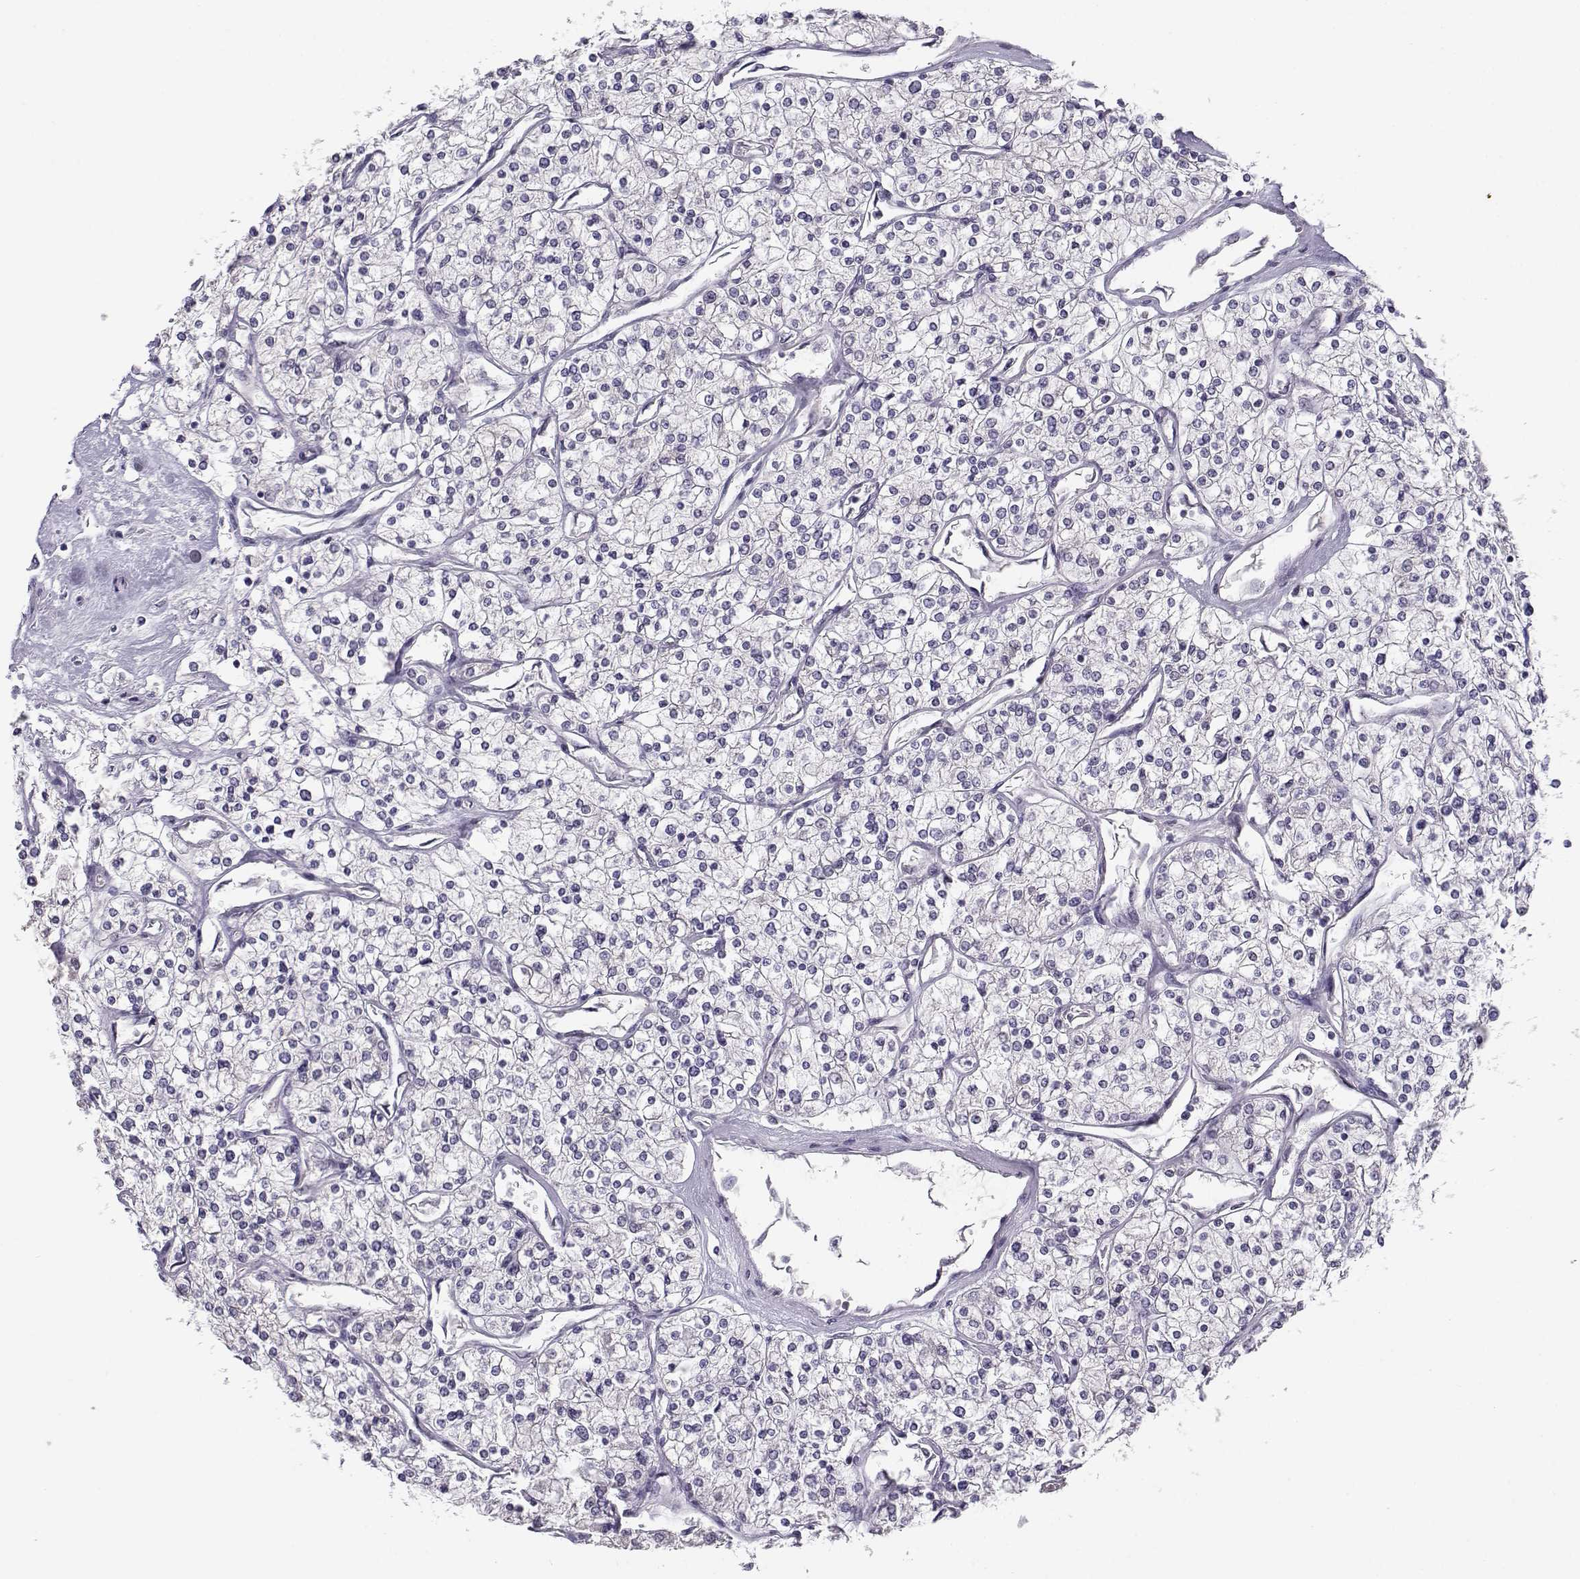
{"staining": {"intensity": "negative", "quantity": "none", "location": "none"}, "tissue": "renal cancer", "cell_type": "Tumor cells", "image_type": "cancer", "snomed": [{"axis": "morphology", "description": "Adenocarcinoma, NOS"}, {"axis": "topography", "description": "Kidney"}], "caption": "DAB (3,3'-diaminobenzidine) immunohistochemical staining of human renal adenocarcinoma reveals no significant expression in tumor cells. (DAB immunohistochemistry, high magnification).", "gene": "C16orf86", "patient": {"sex": "male", "age": 80}}